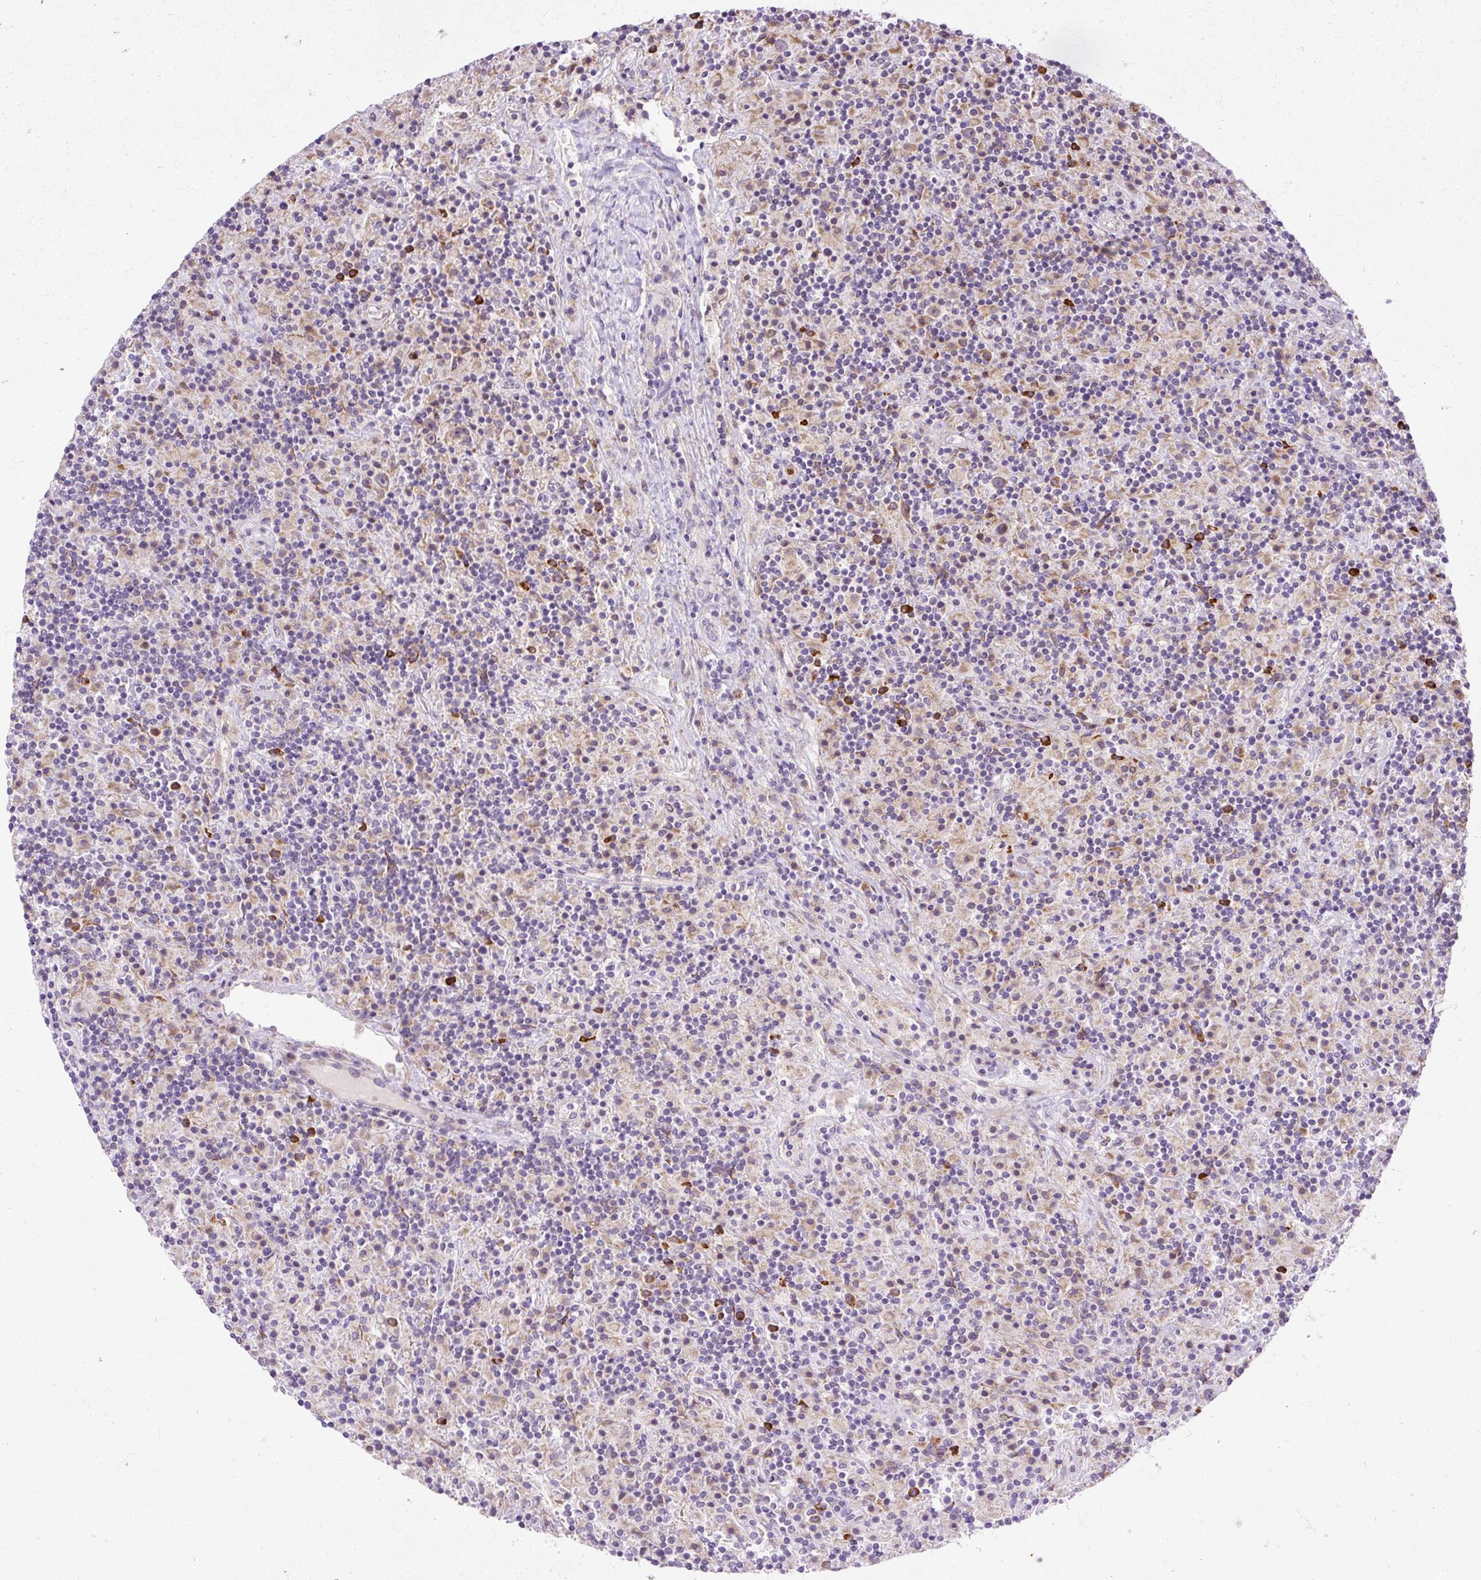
{"staining": {"intensity": "weak", "quantity": "25%-75%", "location": "cytoplasmic/membranous"}, "tissue": "lymphoma", "cell_type": "Tumor cells", "image_type": "cancer", "snomed": [{"axis": "morphology", "description": "Hodgkin's disease, NOS"}, {"axis": "topography", "description": "Lymph node"}], "caption": "Immunohistochemical staining of human lymphoma displays low levels of weak cytoplasmic/membranous protein positivity in about 25%-75% of tumor cells.", "gene": "FMC1", "patient": {"sex": "male", "age": 70}}